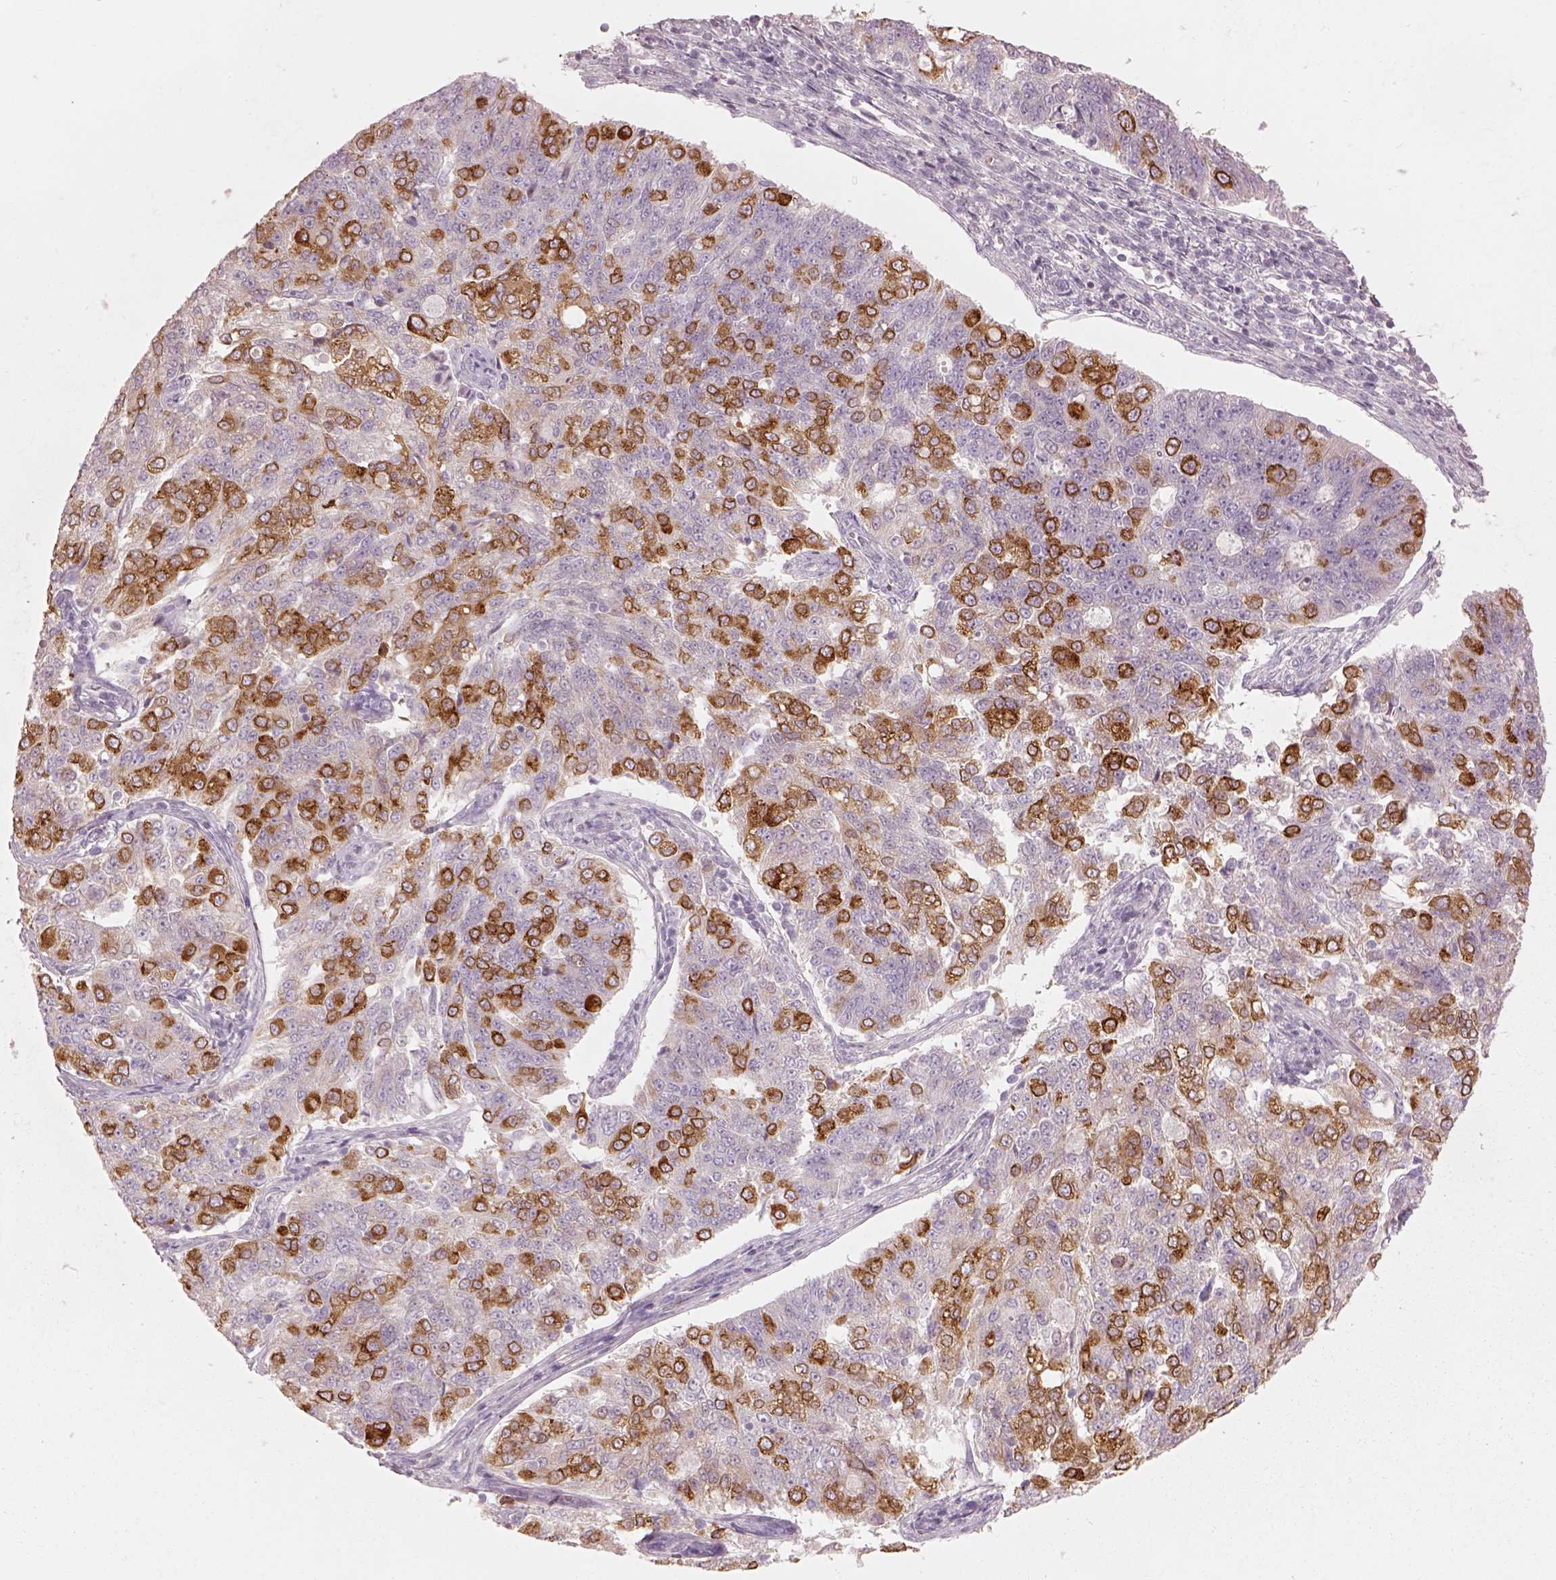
{"staining": {"intensity": "strong", "quantity": "25%-75%", "location": "cytoplasmic/membranous"}, "tissue": "endometrial cancer", "cell_type": "Tumor cells", "image_type": "cancer", "snomed": [{"axis": "morphology", "description": "Adenocarcinoma, NOS"}, {"axis": "topography", "description": "Endometrium"}], "caption": "A micrograph showing strong cytoplasmic/membranous positivity in about 25%-75% of tumor cells in endometrial cancer (adenocarcinoma), as visualized by brown immunohistochemical staining.", "gene": "CDS1", "patient": {"sex": "female", "age": 43}}